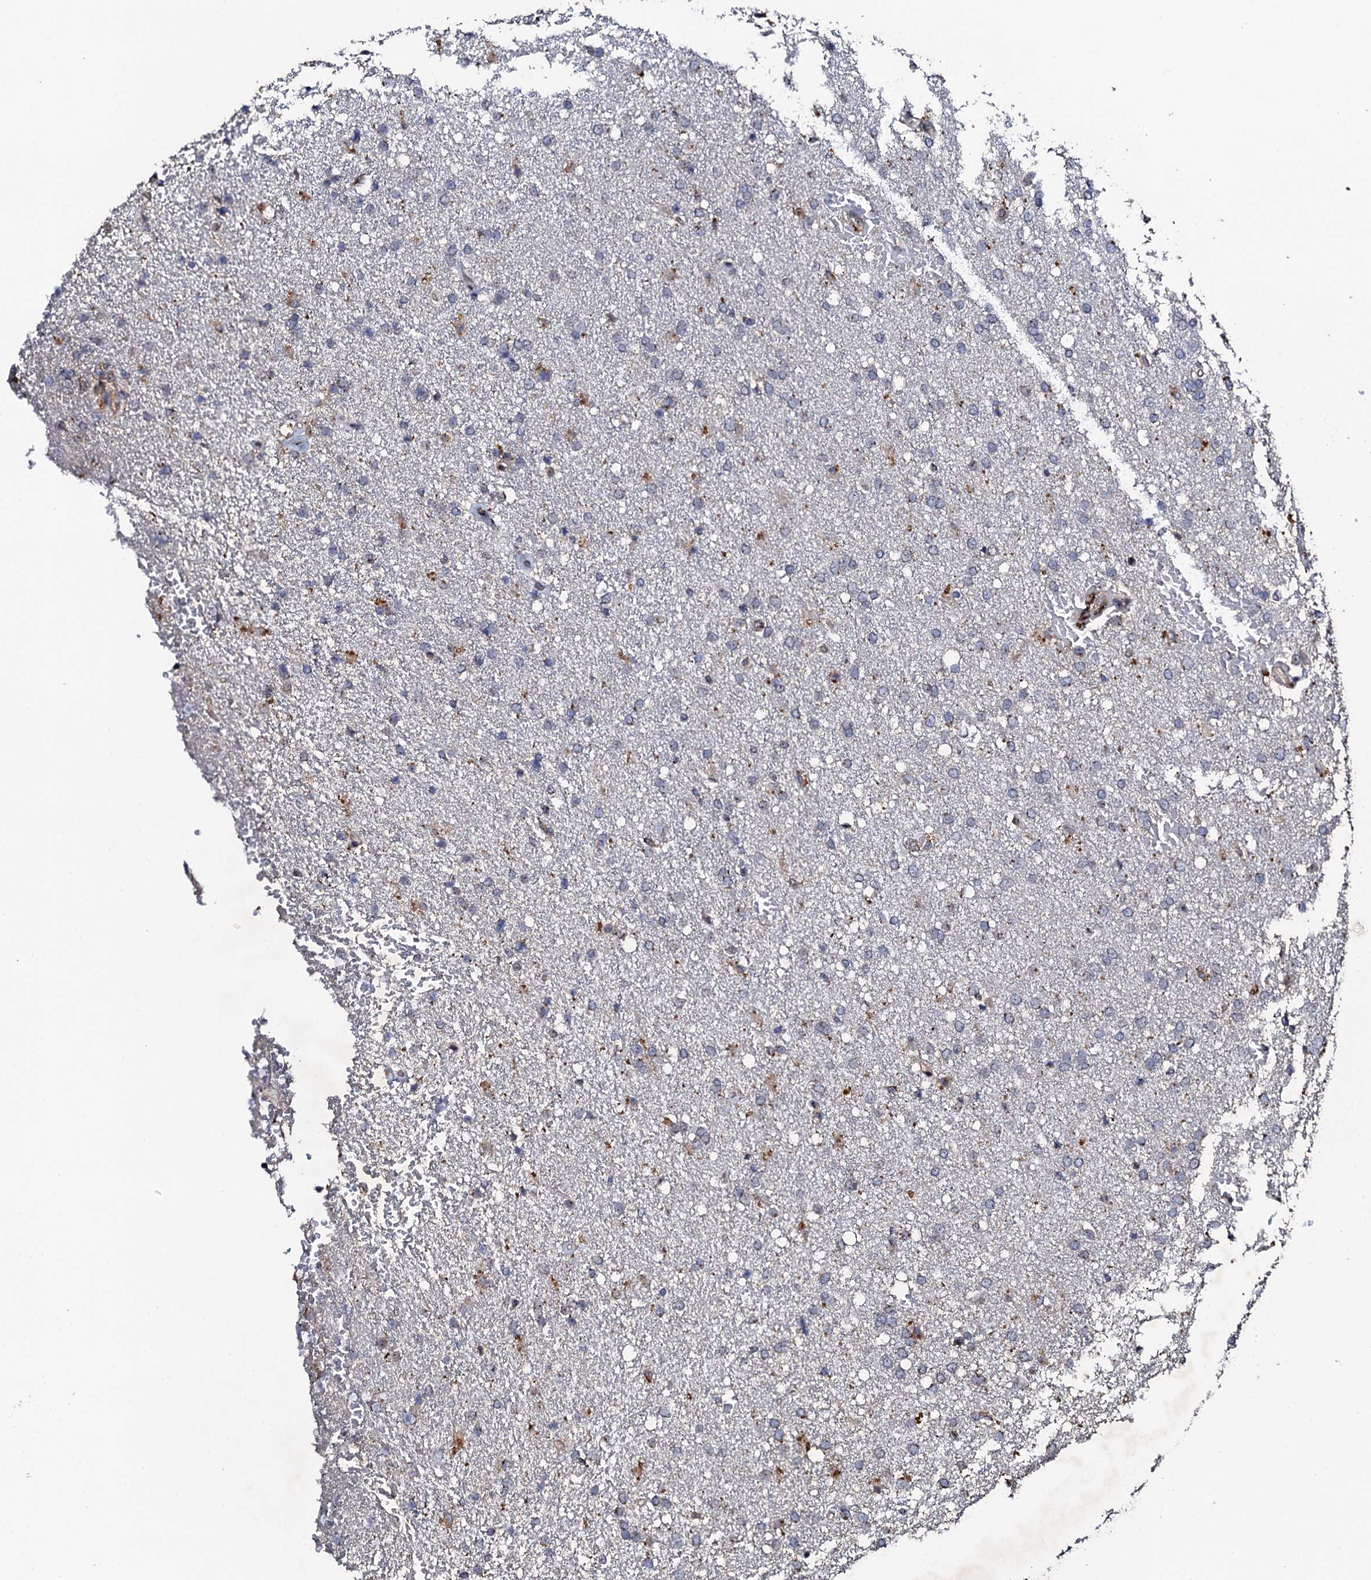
{"staining": {"intensity": "negative", "quantity": "none", "location": "none"}, "tissue": "glioma", "cell_type": "Tumor cells", "image_type": "cancer", "snomed": [{"axis": "morphology", "description": "Glioma, malignant, High grade"}, {"axis": "topography", "description": "Brain"}], "caption": "Protein analysis of glioma exhibits no significant positivity in tumor cells. (DAB IHC with hematoxylin counter stain).", "gene": "FAM111A", "patient": {"sex": "male", "age": 72}}